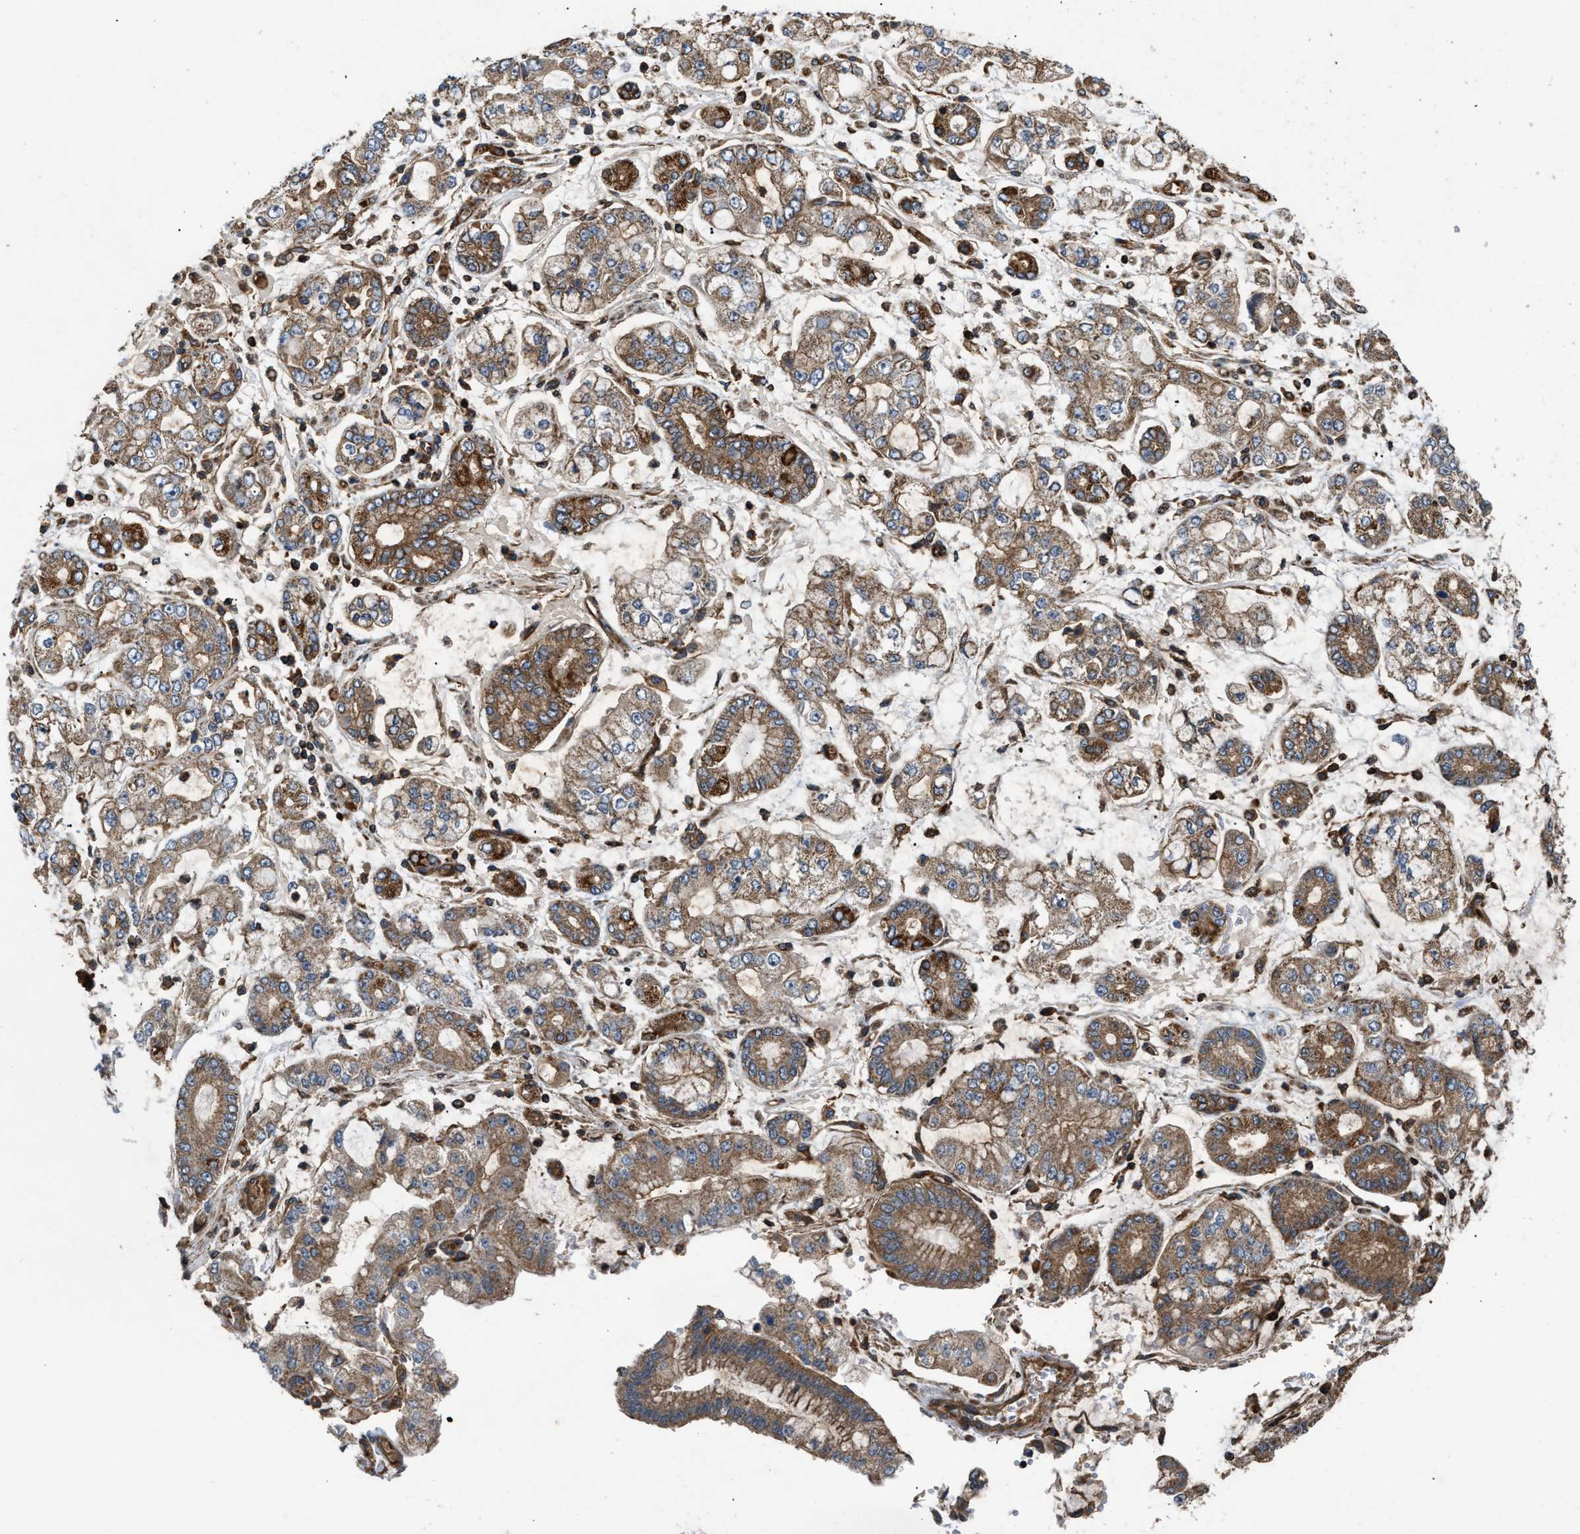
{"staining": {"intensity": "moderate", "quantity": ">75%", "location": "cytoplasmic/membranous"}, "tissue": "stomach cancer", "cell_type": "Tumor cells", "image_type": "cancer", "snomed": [{"axis": "morphology", "description": "Adenocarcinoma, NOS"}, {"axis": "topography", "description": "Stomach"}], "caption": "A high-resolution histopathology image shows immunohistochemistry staining of stomach cancer (adenocarcinoma), which displays moderate cytoplasmic/membranous staining in about >75% of tumor cells.", "gene": "GNB4", "patient": {"sex": "male", "age": 76}}